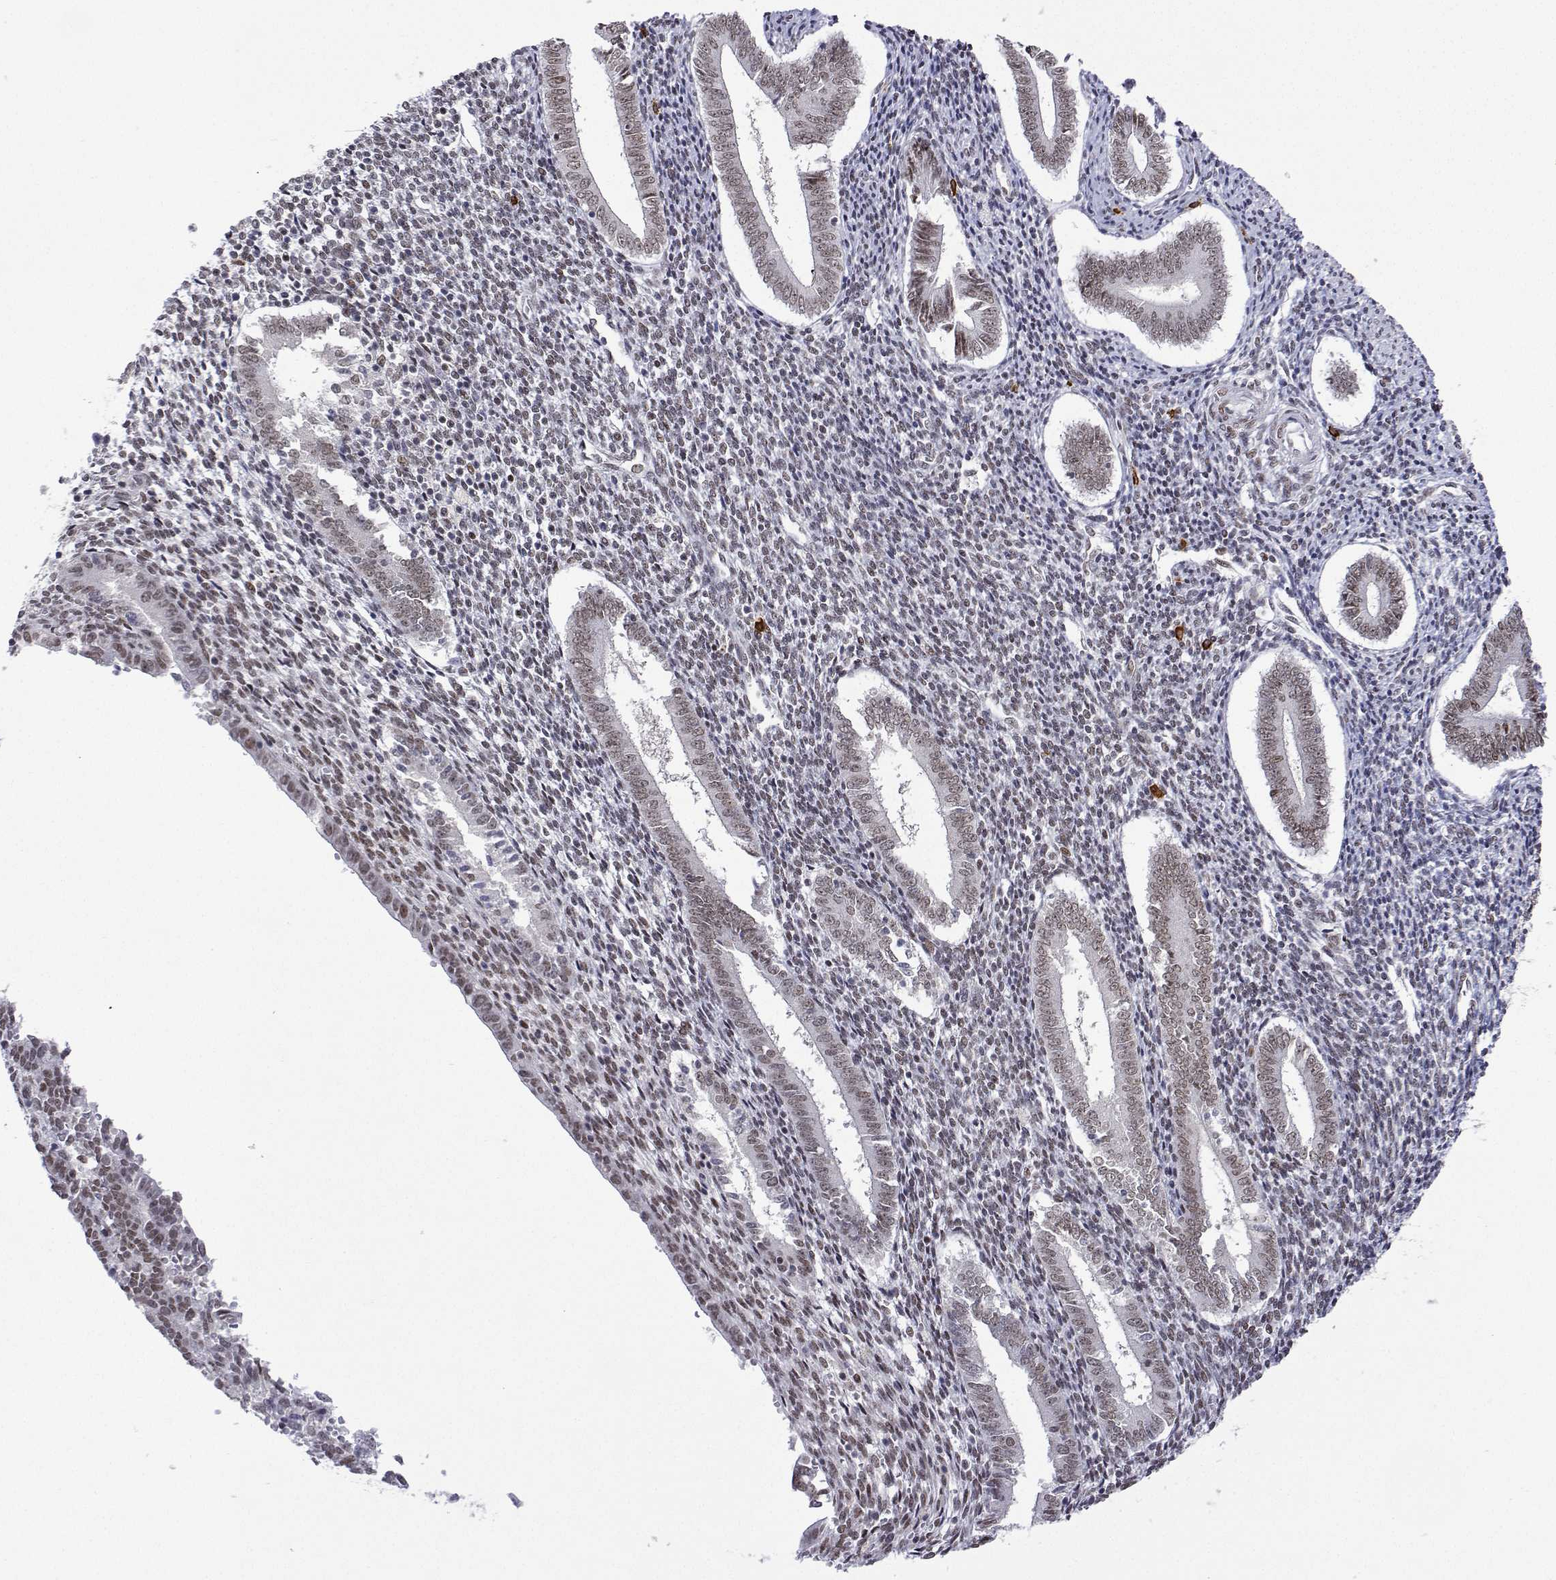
{"staining": {"intensity": "moderate", "quantity": "25%-75%", "location": "nuclear"}, "tissue": "endometrium", "cell_type": "Cells in endometrial stroma", "image_type": "normal", "snomed": [{"axis": "morphology", "description": "Normal tissue, NOS"}, {"axis": "topography", "description": "Endometrium"}], "caption": "A high-resolution histopathology image shows immunohistochemistry (IHC) staining of normal endometrium, which reveals moderate nuclear staining in about 25%-75% of cells in endometrial stroma.", "gene": "XPC", "patient": {"sex": "female", "age": 25}}